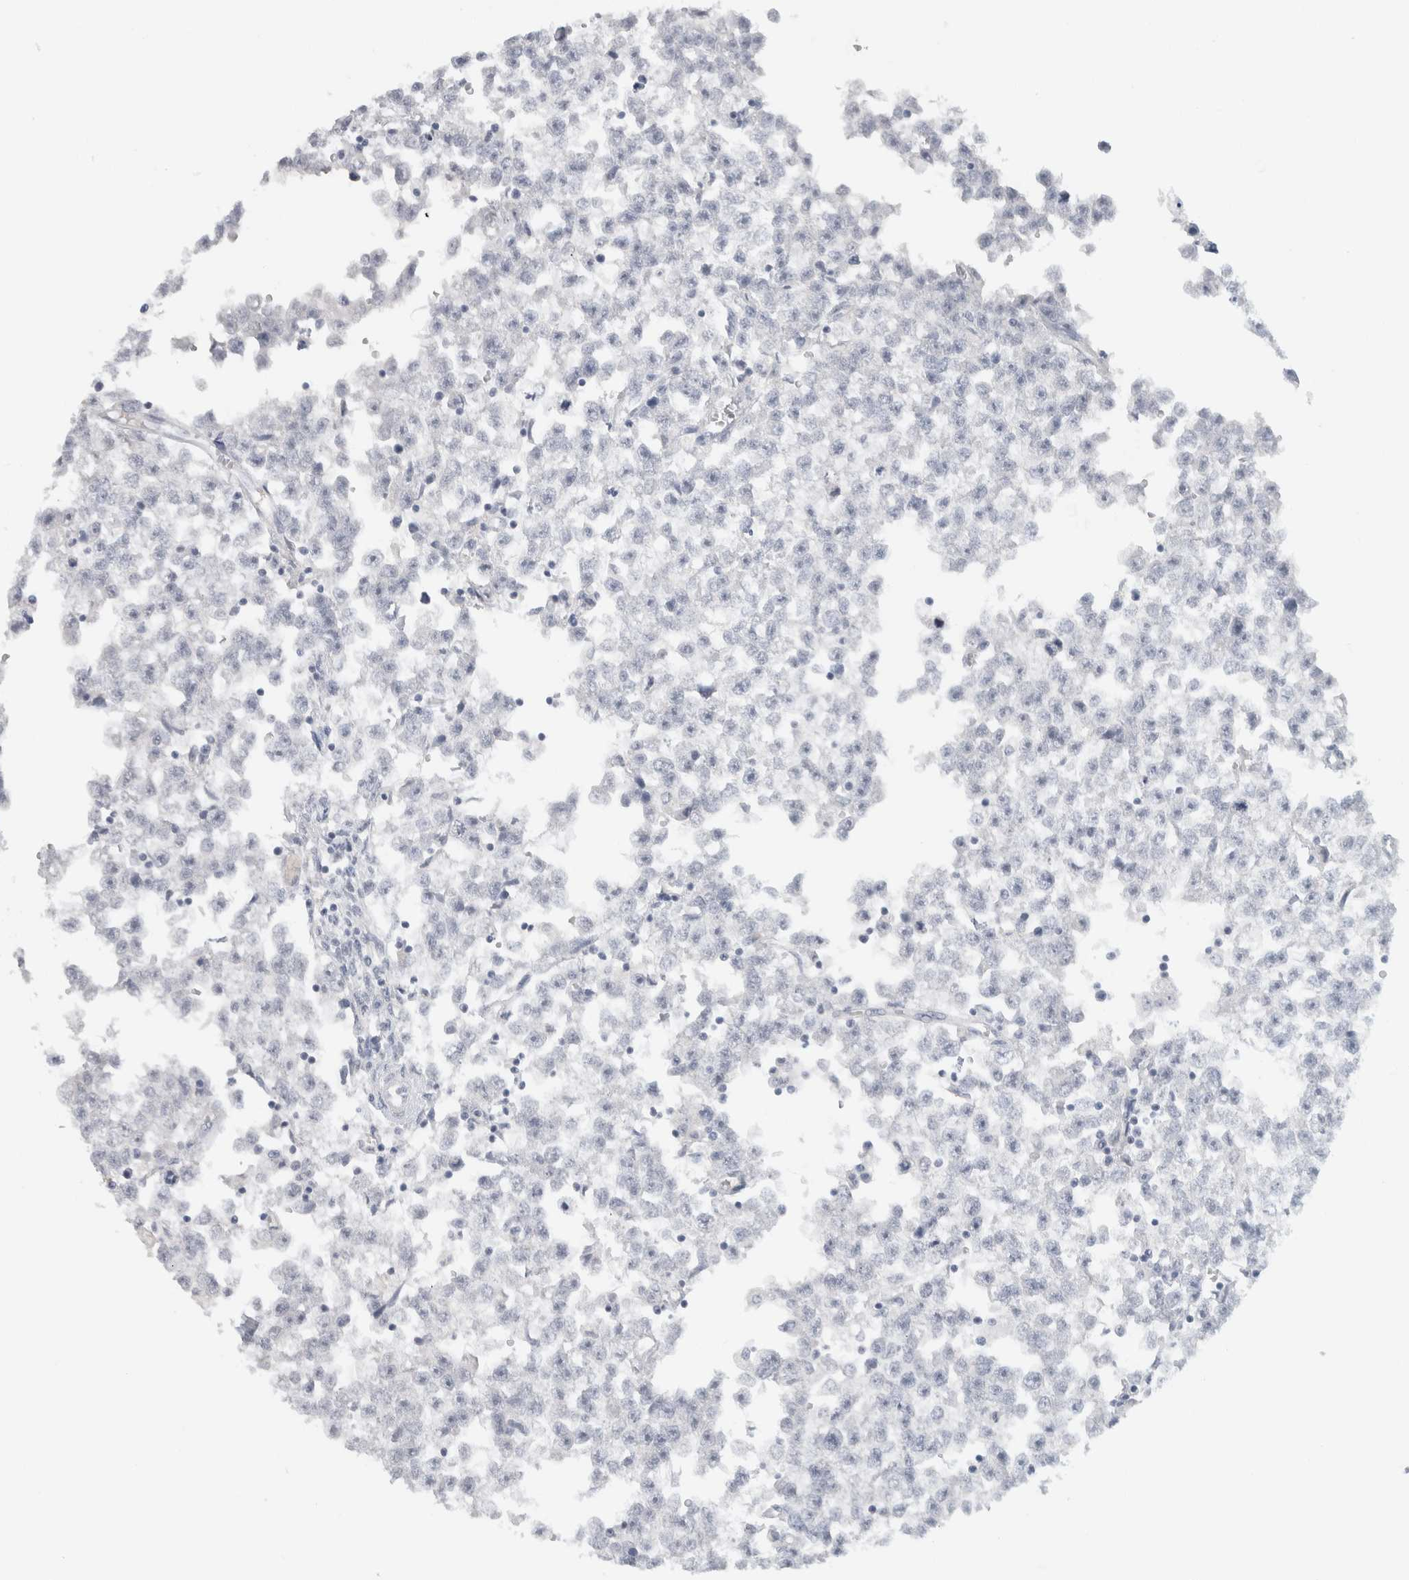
{"staining": {"intensity": "negative", "quantity": "none", "location": "none"}, "tissue": "testis cancer", "cell_type": "Tumor cells", "image_type": "cancer", "snomed": [{"axis": "morphology", "description": "Seminoma, NOS"}, {"axis": "morphology", "description": "Carcinoma, Embryonal, NOS"}, {"axis": "topography", "description": "Testis"}], "caption": "Testis cancer (embryonal carcinoma) was stained to show a protein in brown. There is no significant positivity in tumor cells.", "gene": "FMR1NB", "patient": {"sex": "male", "age": 51}}